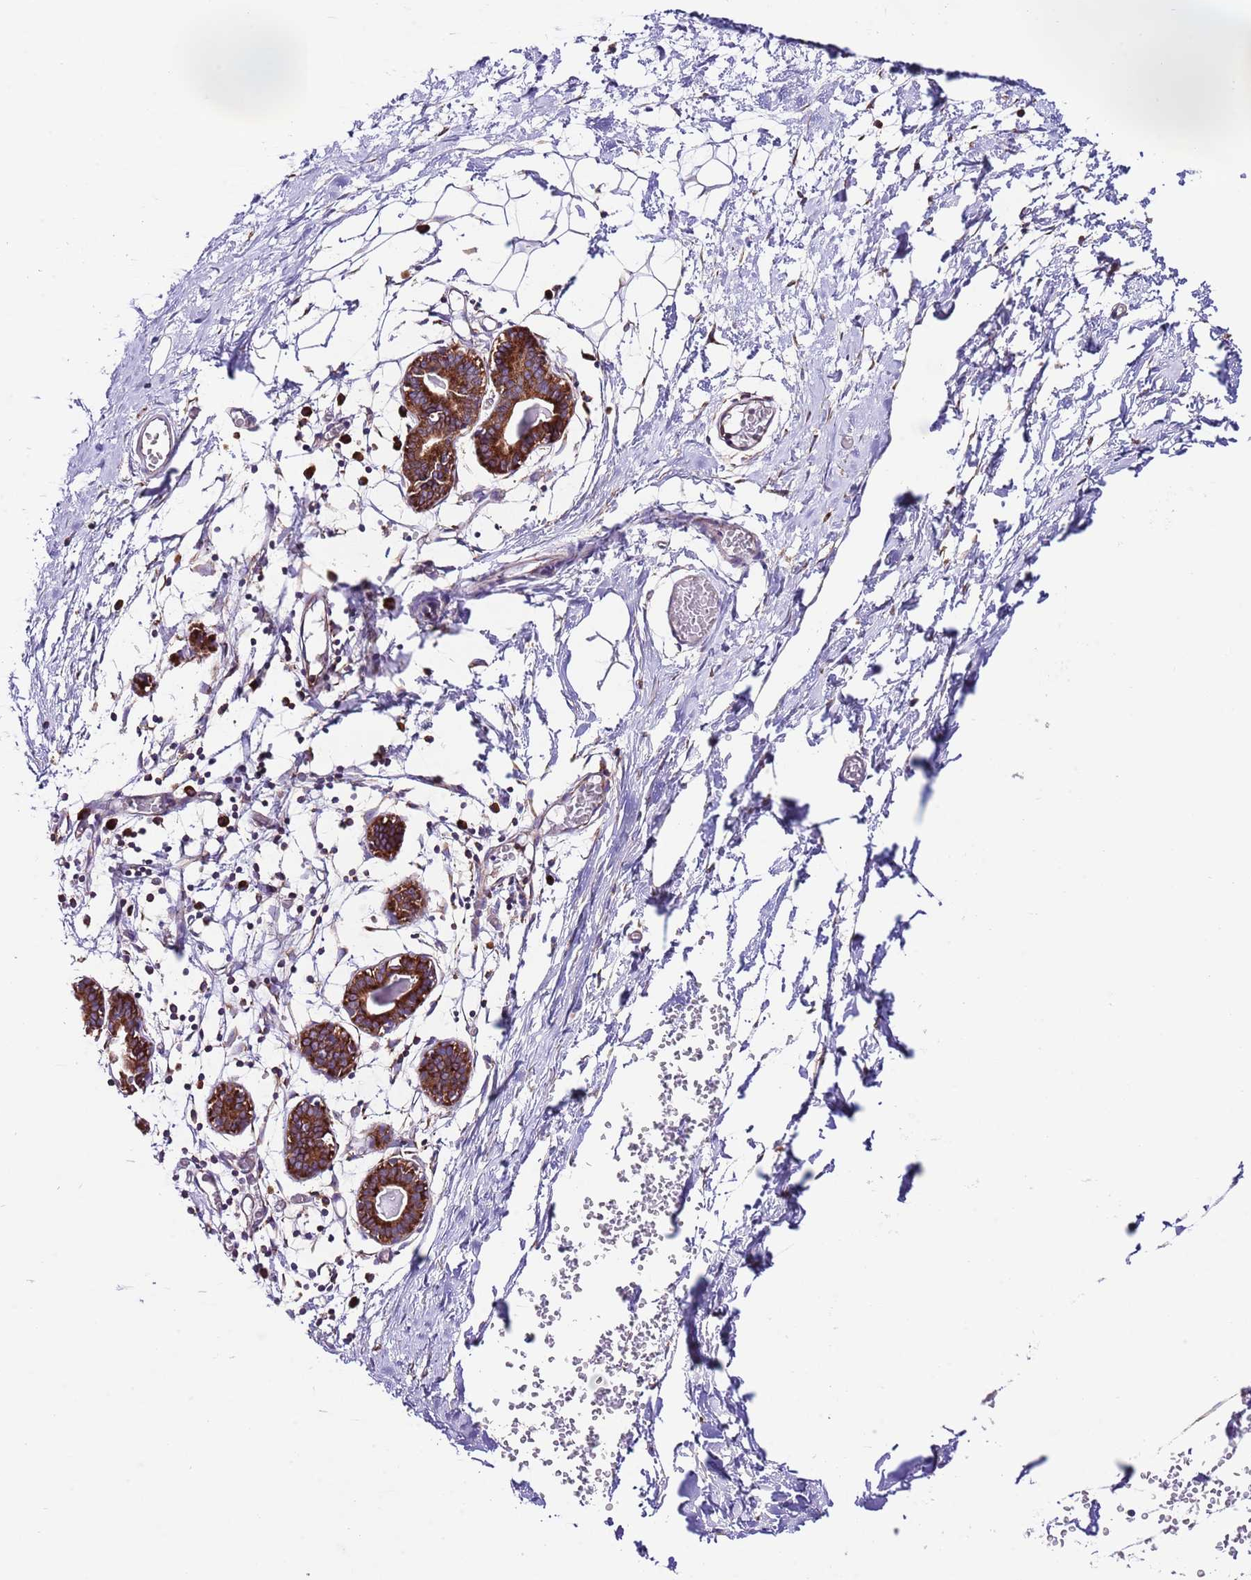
{"staining": {"intensity": "negative", "quantity": "none", "location": "none"}, "tissue": "breast", "cell_type": "Adipocytes", "image_type": "normal", "snomed": [{"axis": "morphology", "description": "Normal tissue, NOS"}, {"axis": "topography", "description": "Breast"}], "caption": "Protein analysis of benign breast reveals no significant staining in adipocytes.", "gene": "RPS10", "patient": {"sex": "female", "age": 27}}